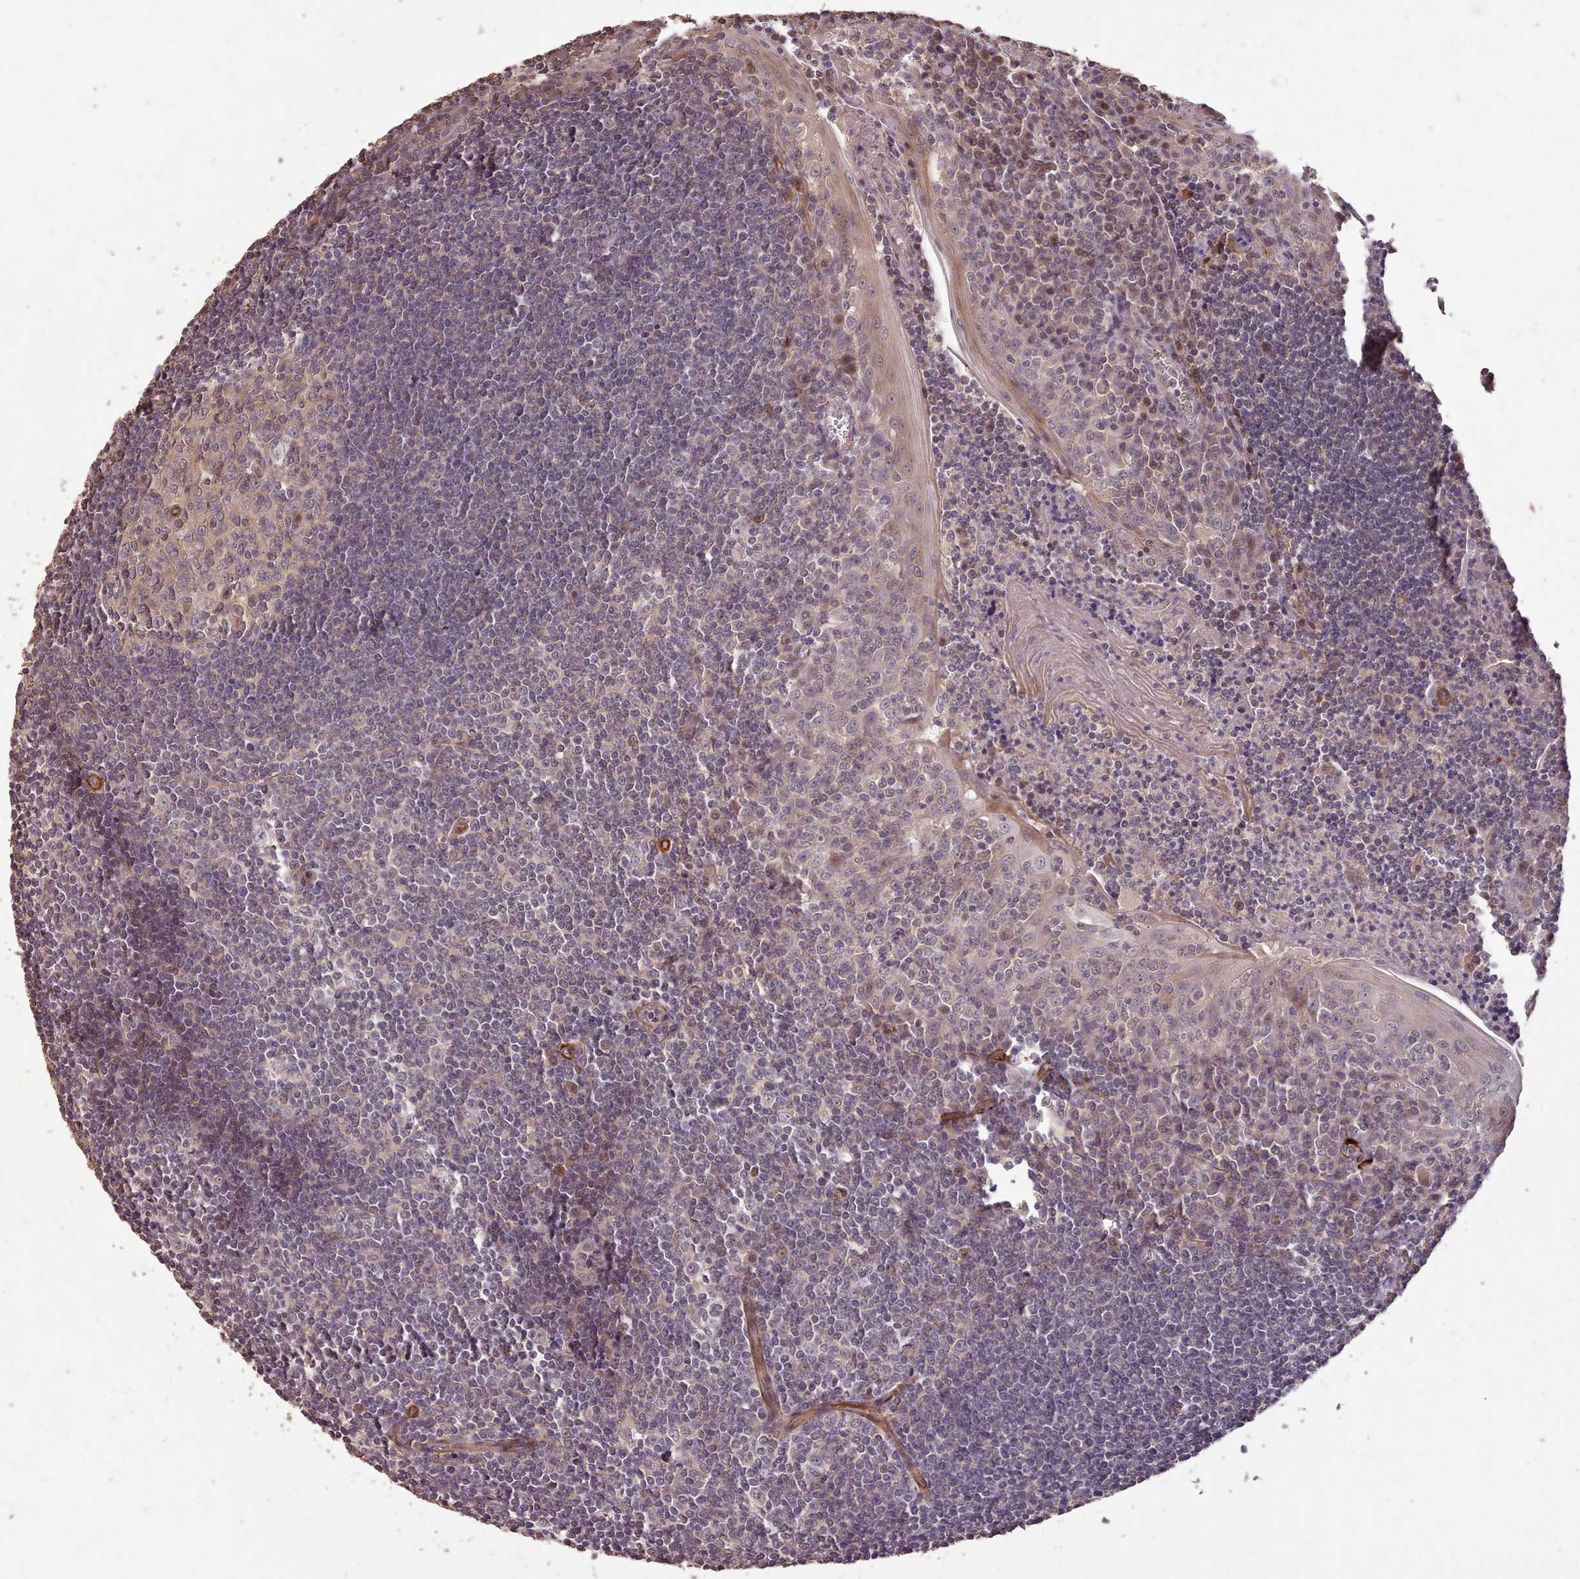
{"staining": {"intensity": "weak", "quantity": "<25%", "location": "cytoplasmic/membranous,nuclear"}, "tissue": "tonsil", "cell_type": "Germinal center cells", "image_type": "normal", "snomed": [{"axis": "morphology", "description": "Normal tissue, NOS"}, {"axis": "topography", "description": "Tonsil"}], "caption": "The photomicrograph exhibits no significant positivity in germinal center cells of tonsil.", "gene": "NLRC4", "patient": {"sex": "male", "age": 27}}